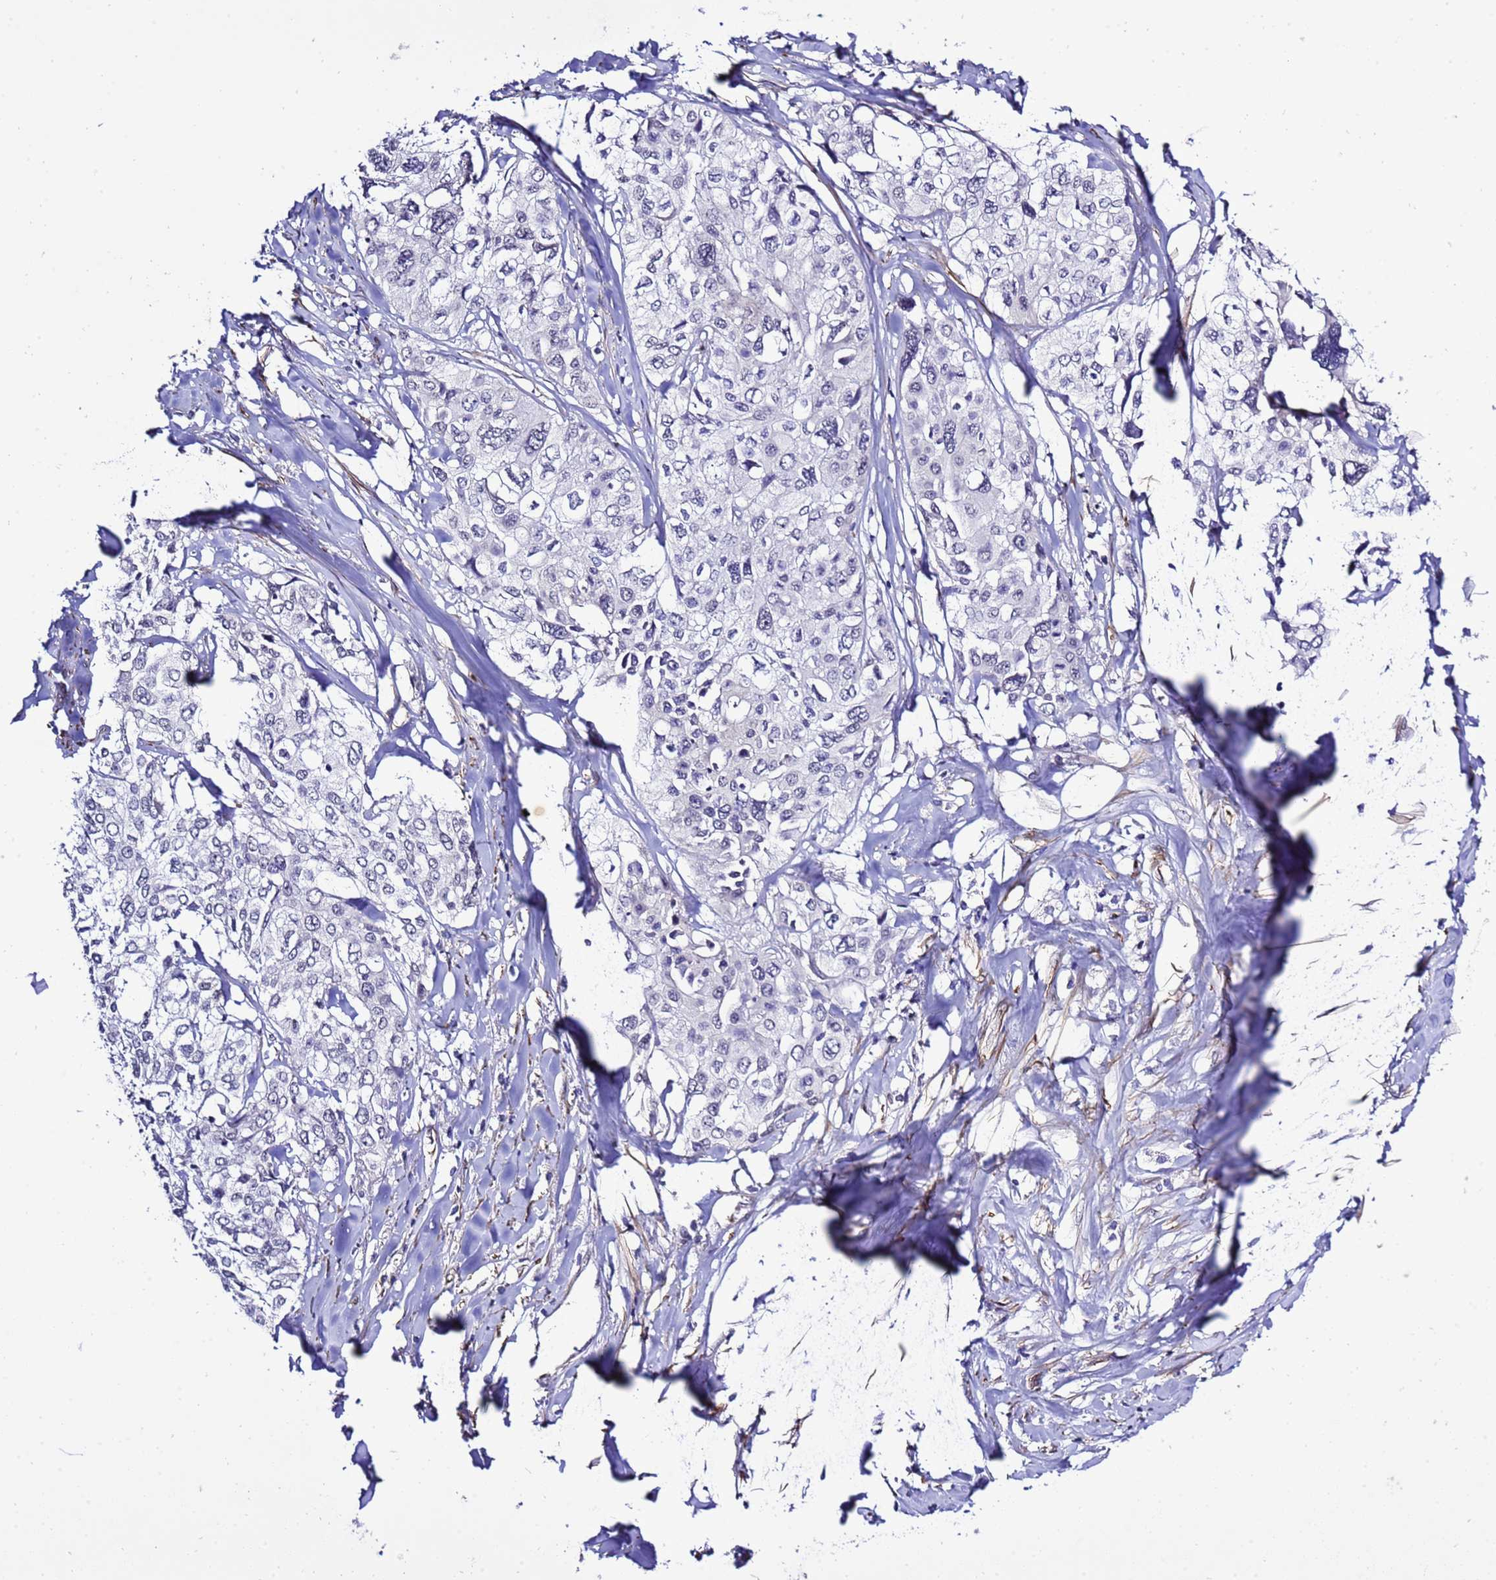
{"staining": {"intensity": "negative", "quantity": "none", "location": "none"}, "tissue": "cervical cancer", "cell_type": "Tumor cells", "image_type": "cancer", "snomed": [{"axis": "morphology", "description": "Squamous cell carcinoma, NOS"}, {"axis": "topography", "description": "Cervix"}], "caption": "An immunohistochemistry (IHC) histopathology image of squamous cell carcinoma (cervical) is shown. There is no staining in tumor cells of squamous cell carcinoma (cervical).", "gene": "GZF1", "patient": {"sex": "female", "age": 31}}